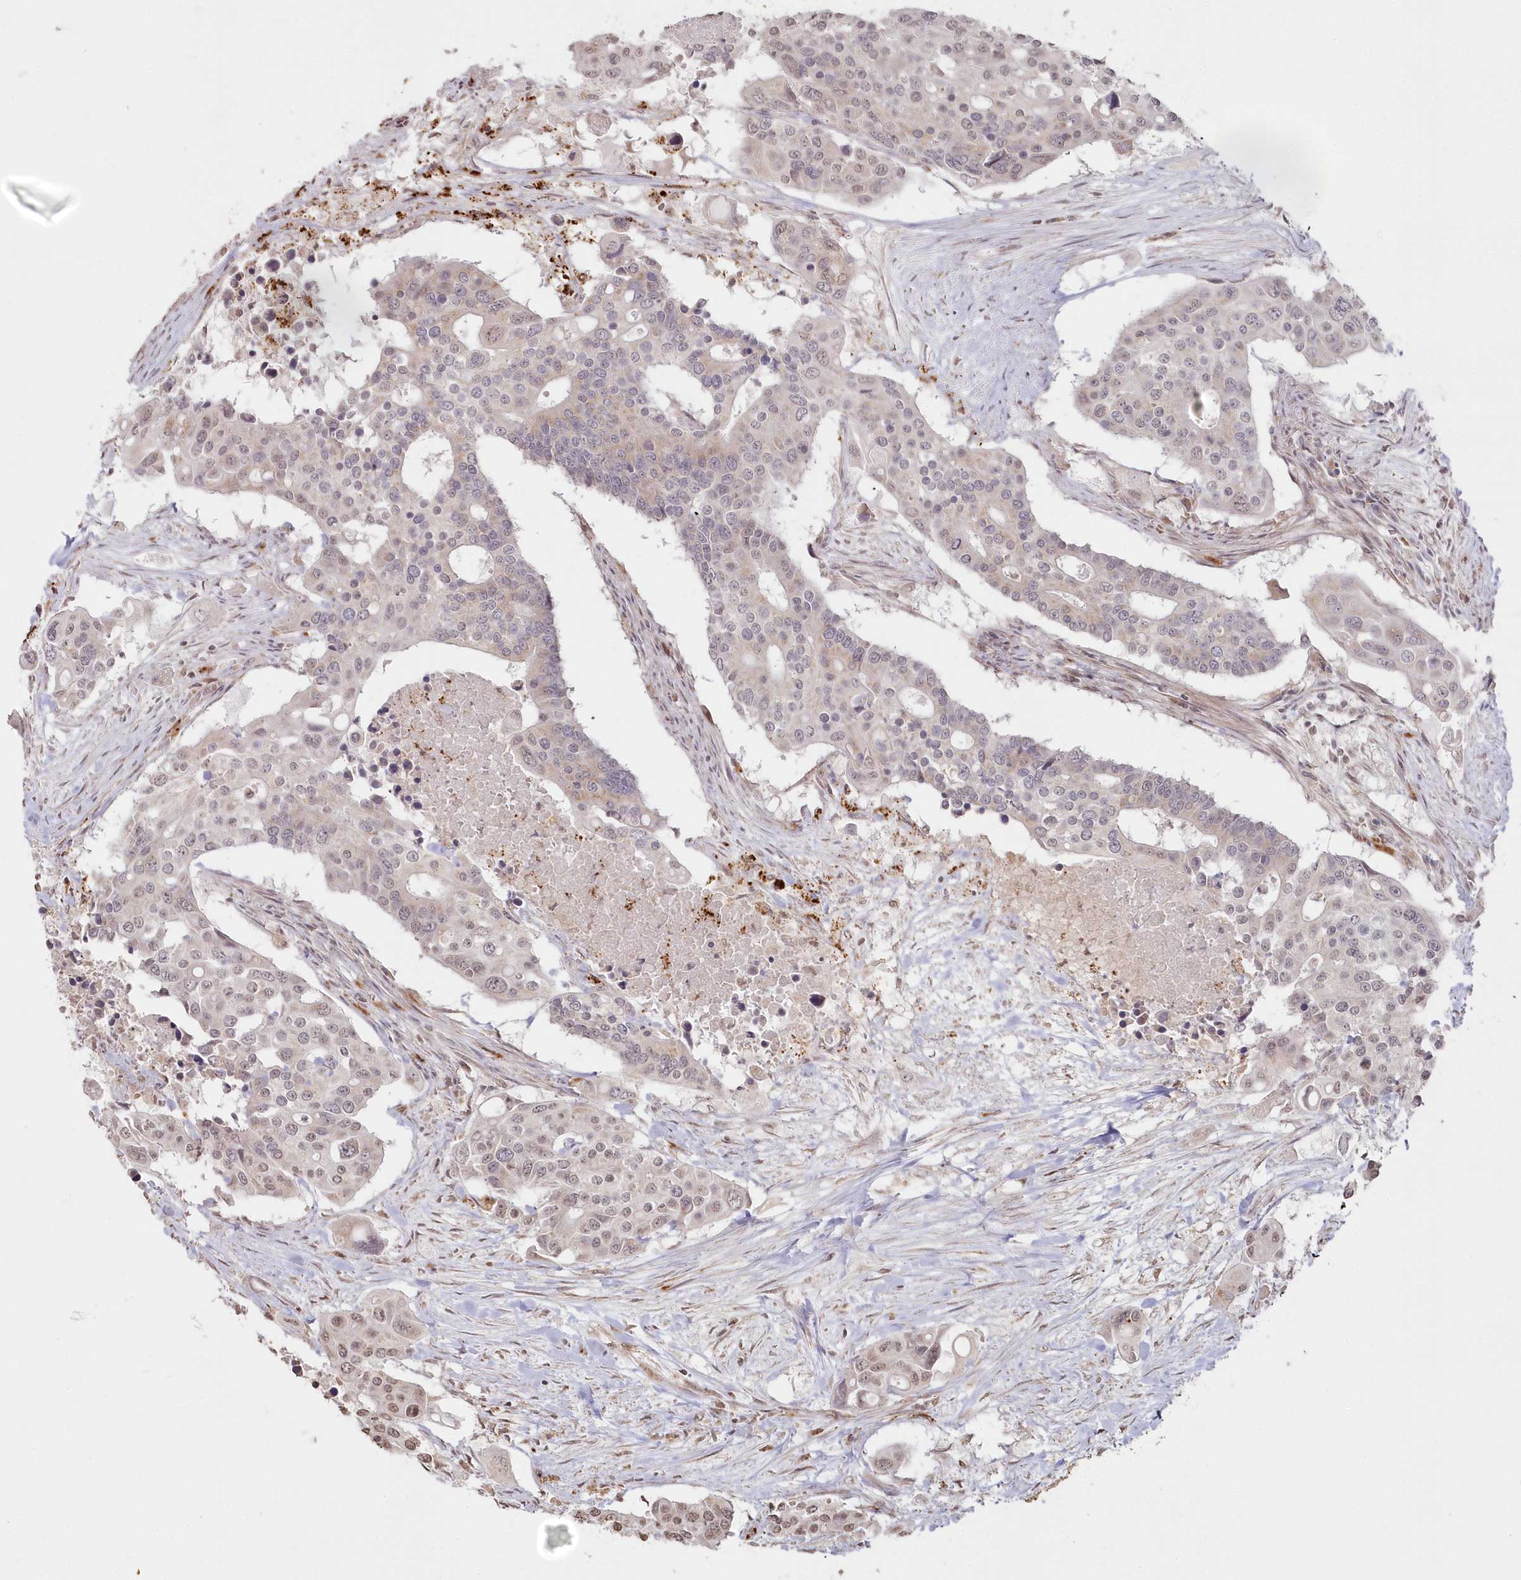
{"staining": {"intensity": "weak", "quantity": "25%-75%", "location": "cytoplasmic/membranous,nuclear"}, "tissue": "colorectal cancer", "cell_type": "Tumor cells", "image_type": "cancer", "snomed": [{"axis": "morphology", "description": "Adenocarcinoma, NOS"}, {"axis": "topography", "description": "Colon"}], "caption": "An IHC image of neoplastic tissue is shown. Protein staining in brown shows weak cytoplasmic/membranous and nuclear positivity in colorectal adenocarcinoma within tumor cells.", "gene": "ARSB", "patient": {"sex": "male", "age": 77}}